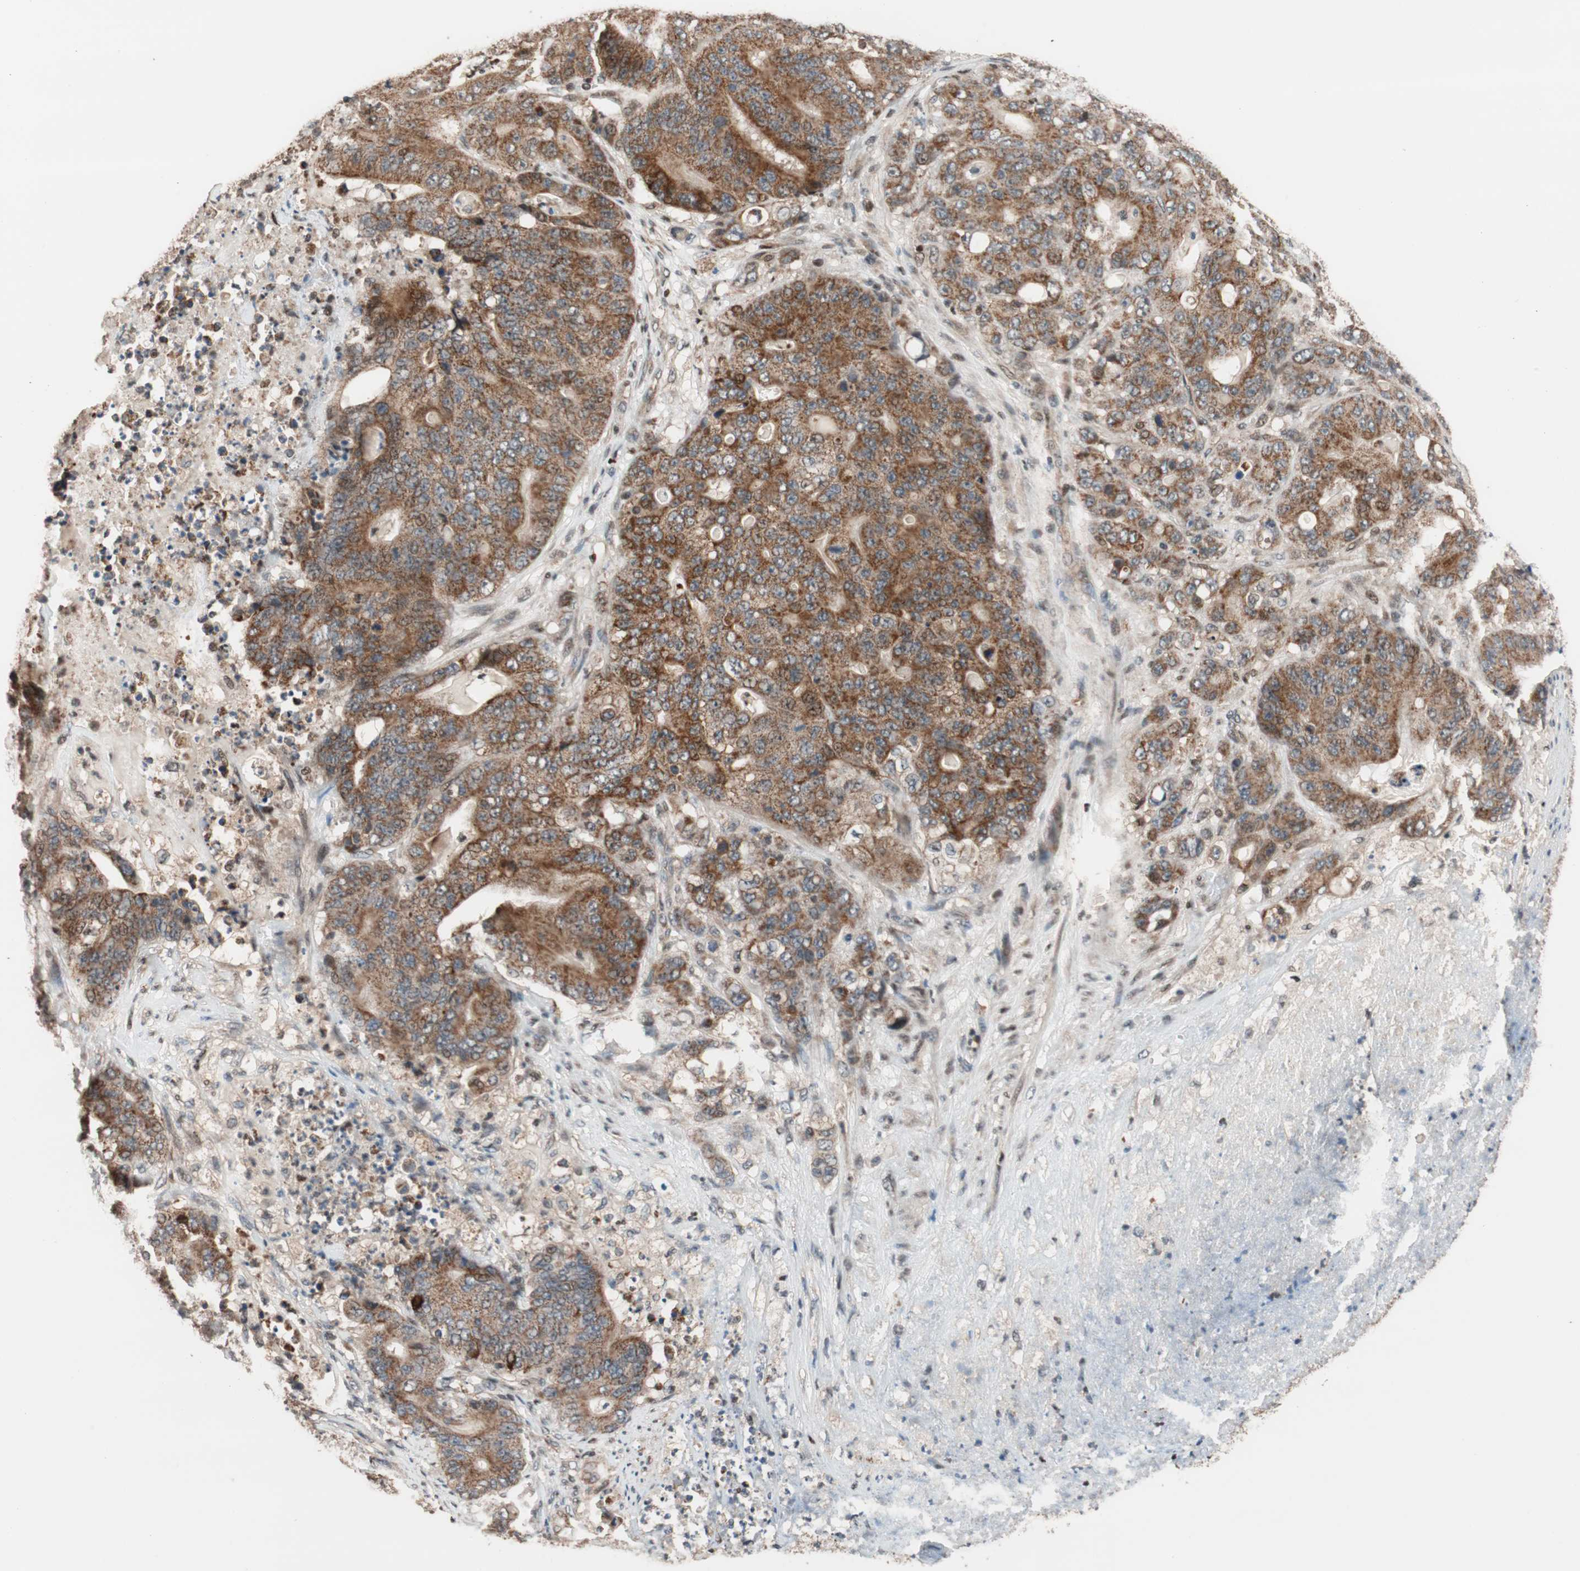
{"staining": {"intensity": "strong", "quantity": ">75%", "location": "cytoplasmic/membranous"}, "tissue": "stomach cancer", "cell_type": "Tumor cells", "image_type": "cancer", "snomed": [{"axis": "morphology", "description": "Adenocarcinoma, NOS"}, {"axis": "topography", "description": "Stomach"}], "caption": "Immunohistochemical staining of human stomach cancer (adenocarcinoma) exhibits high levels of strong cytoplasmic/membranous positivity in about >75% of tumor cells. Using DAB (3,3'-diaminobenzidine) (brown) and hematoxylin (blue) stains, captured at high magnification using brightfield microscopy.", "gene": "HECW1", "patient": {"sex": "female", "age": 73}}